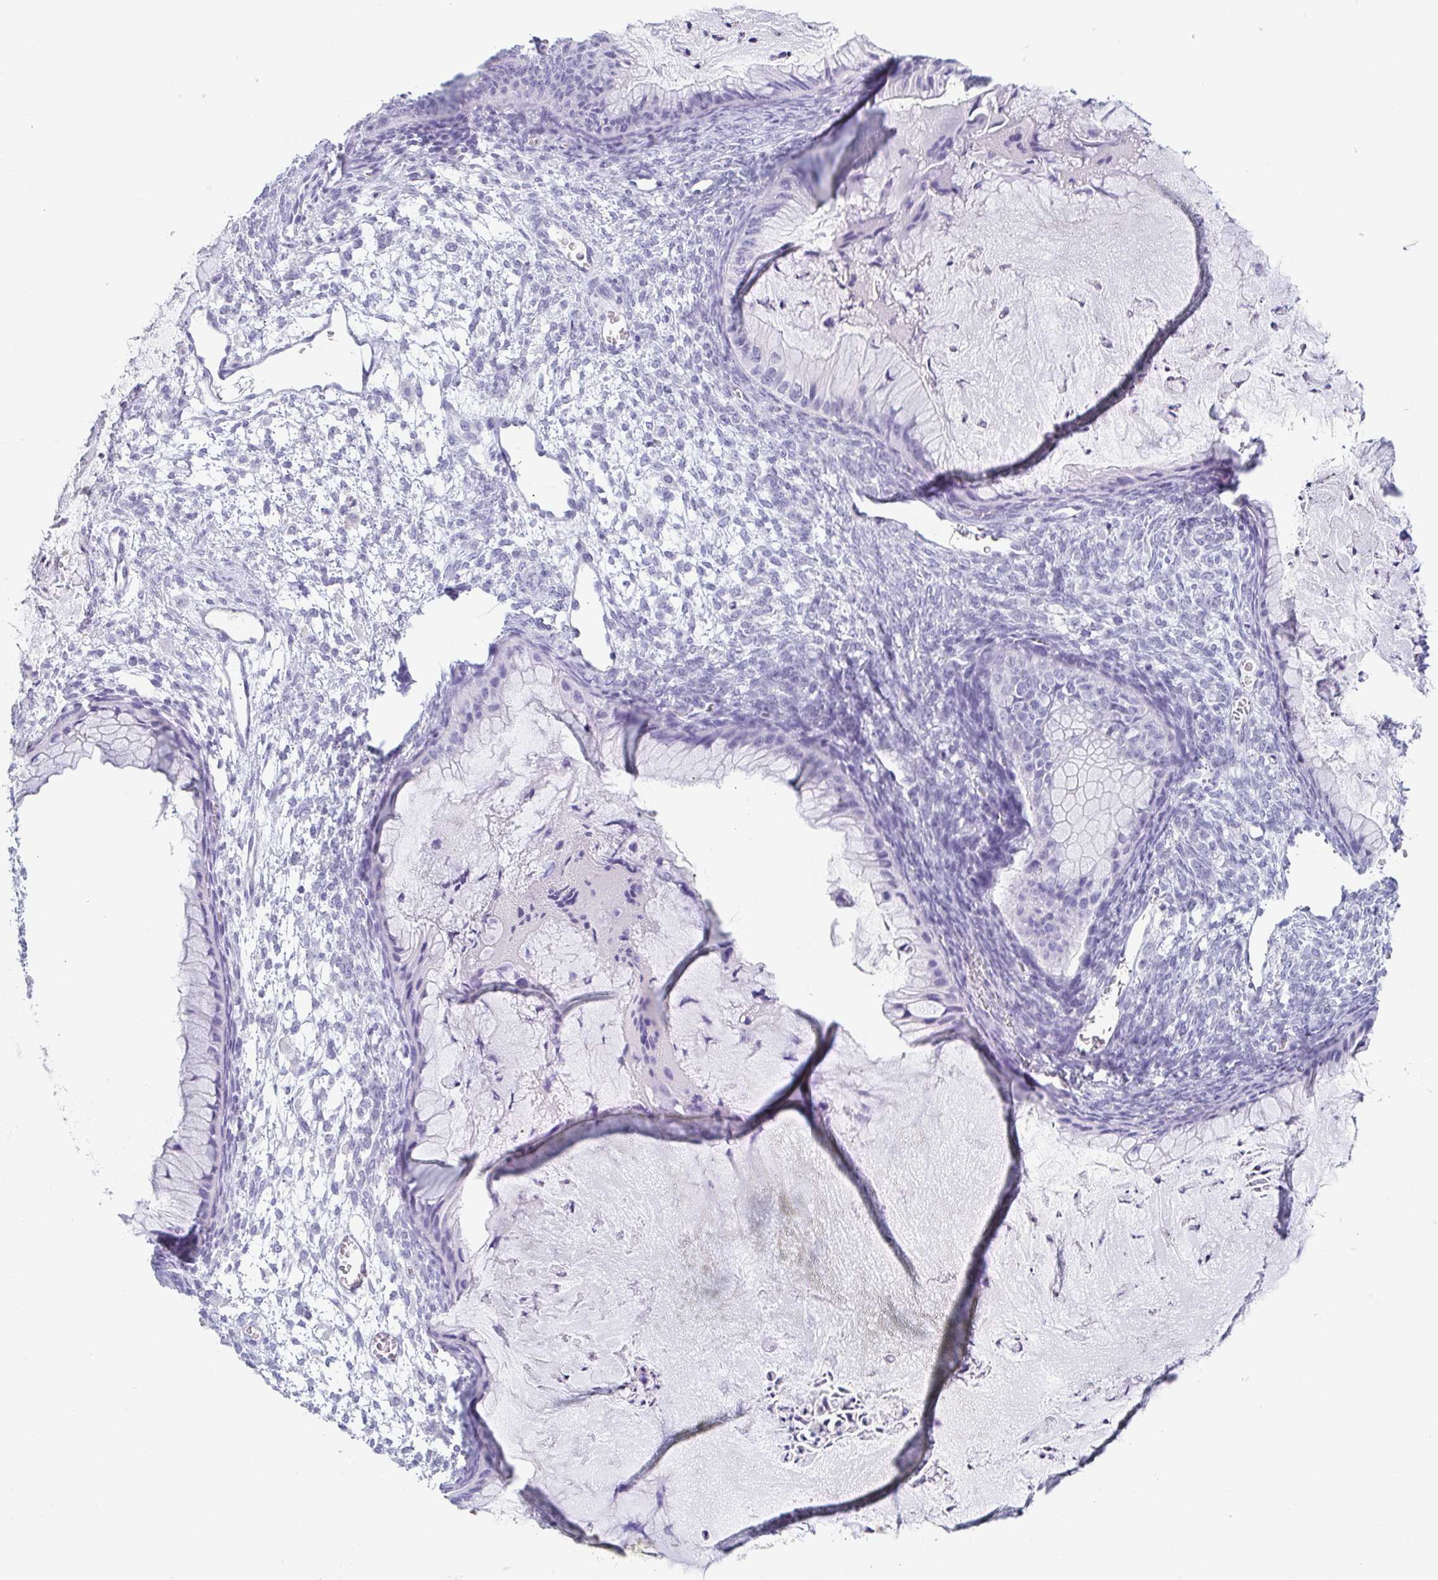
{"staining": {"intensity": "negative", "quantity": "none", "location": "none"}, "tissue": "ovarian cancer", "cell_type": "Tumor cells", "image_type": "cancer", "snomed": [{"axis": "morphology", "description": "Cystadenocarcinoma, mucinous, NOS"}, {"axis": "topography", "description": "Ovary"}], "caption": "Immunohistochemical staining of human ovarian mucinous cystadenocarcinoma reveals no significant expression in tumor cells.", "gene": "ZG16B", "patient": {"sex": "female", "age": 72}}